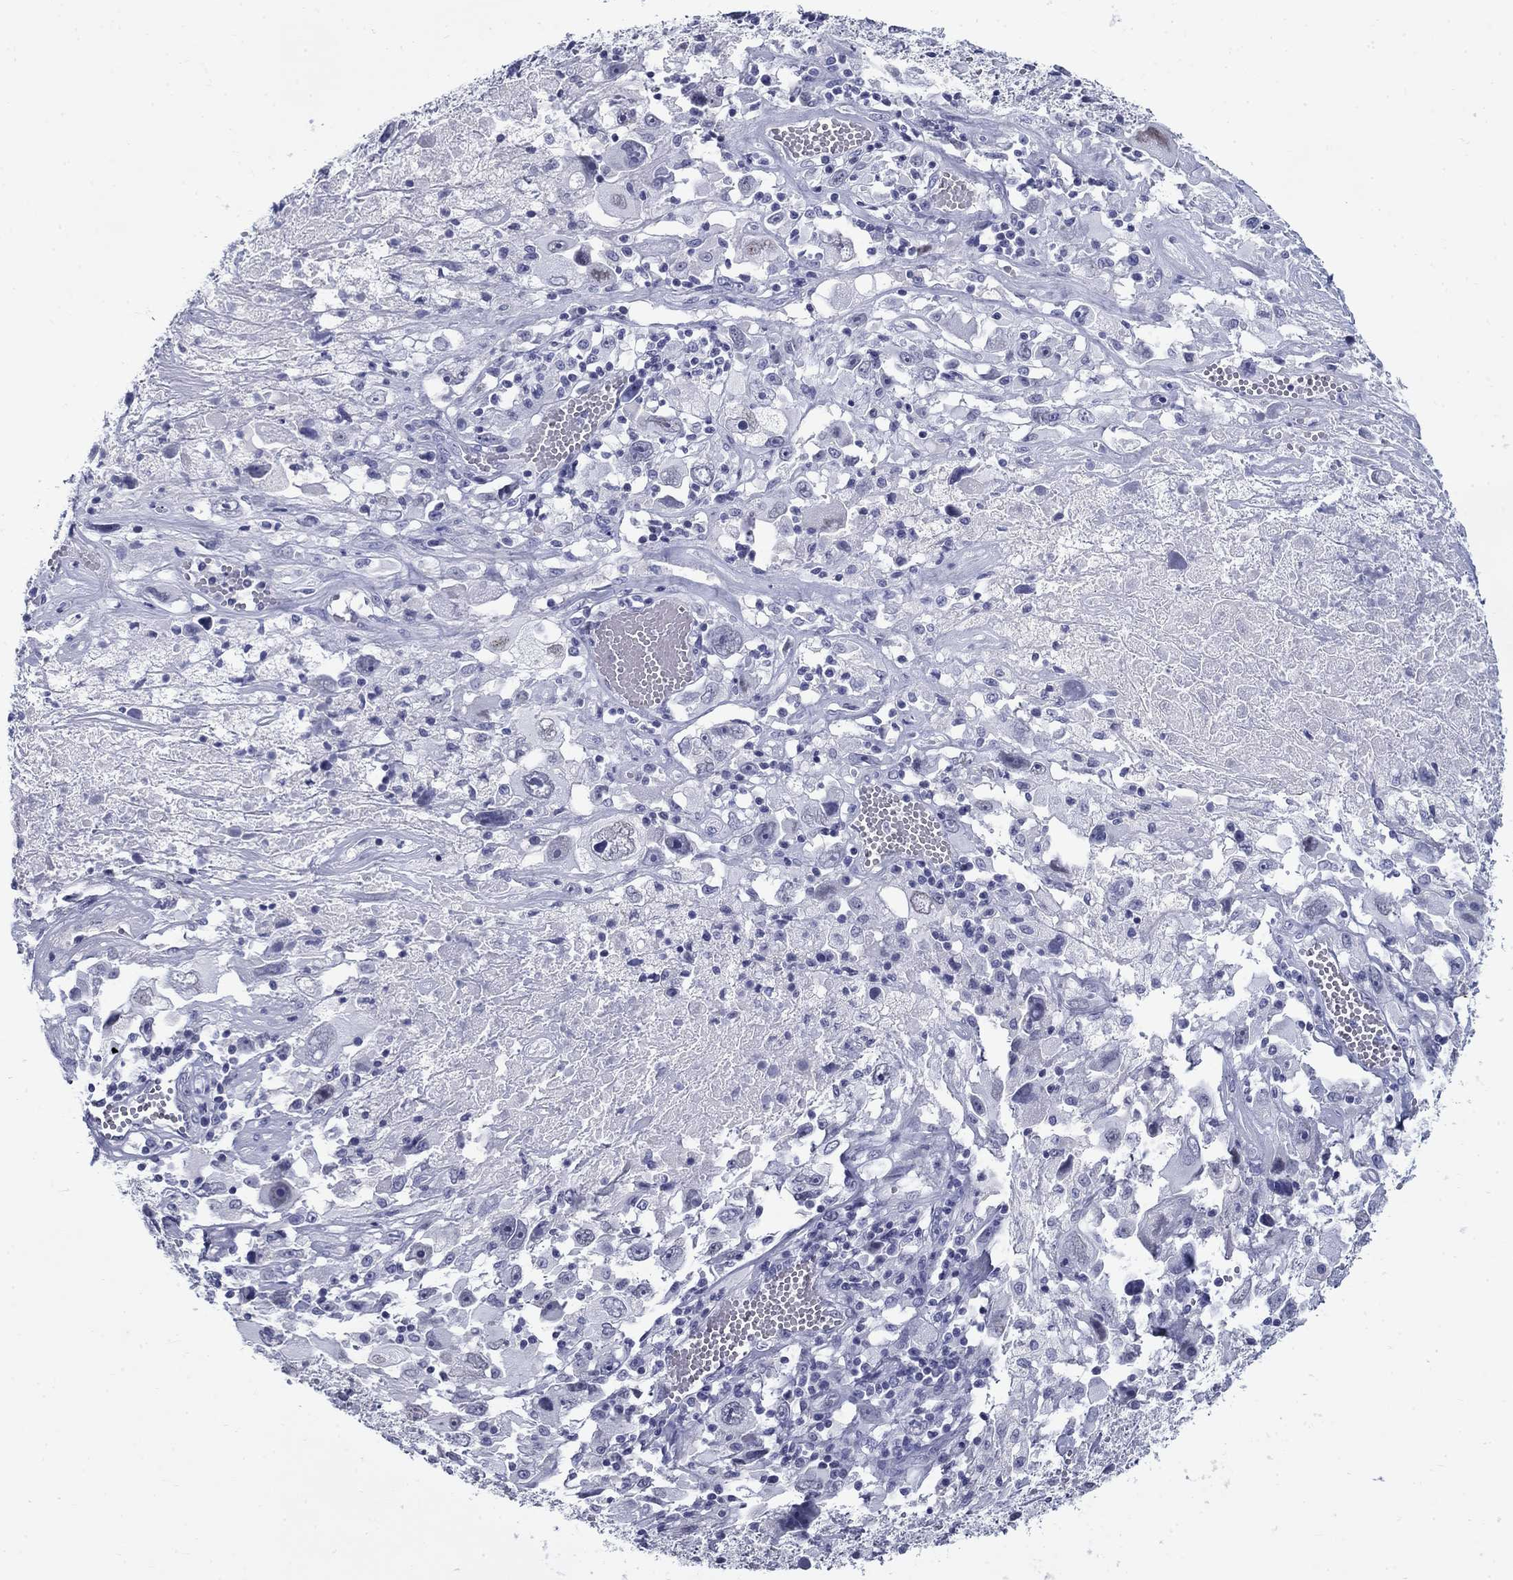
{"staining": {"intensity": "negative", "quantity": "none", "location": "none"}, "tissue": "melanoma", "cell_type": "Tumor cells", "image_type": "cancer", "snomed": [{"axis": "morphology", "description": "Malignant melanoma, Metastatic site"}, {"axis": "topography", "description": "Soft tissue"}], "caption": "A micrograph of melanoma stained for a protein displays no brown staining in tumor cells. Brightfield microscopy of immunohistochemistry stained with DAB (brown) and hematoxylin (blue), captured at high magnification.", "gene": "C4orf19", "patient": {"sex": "male", "age": 50}}